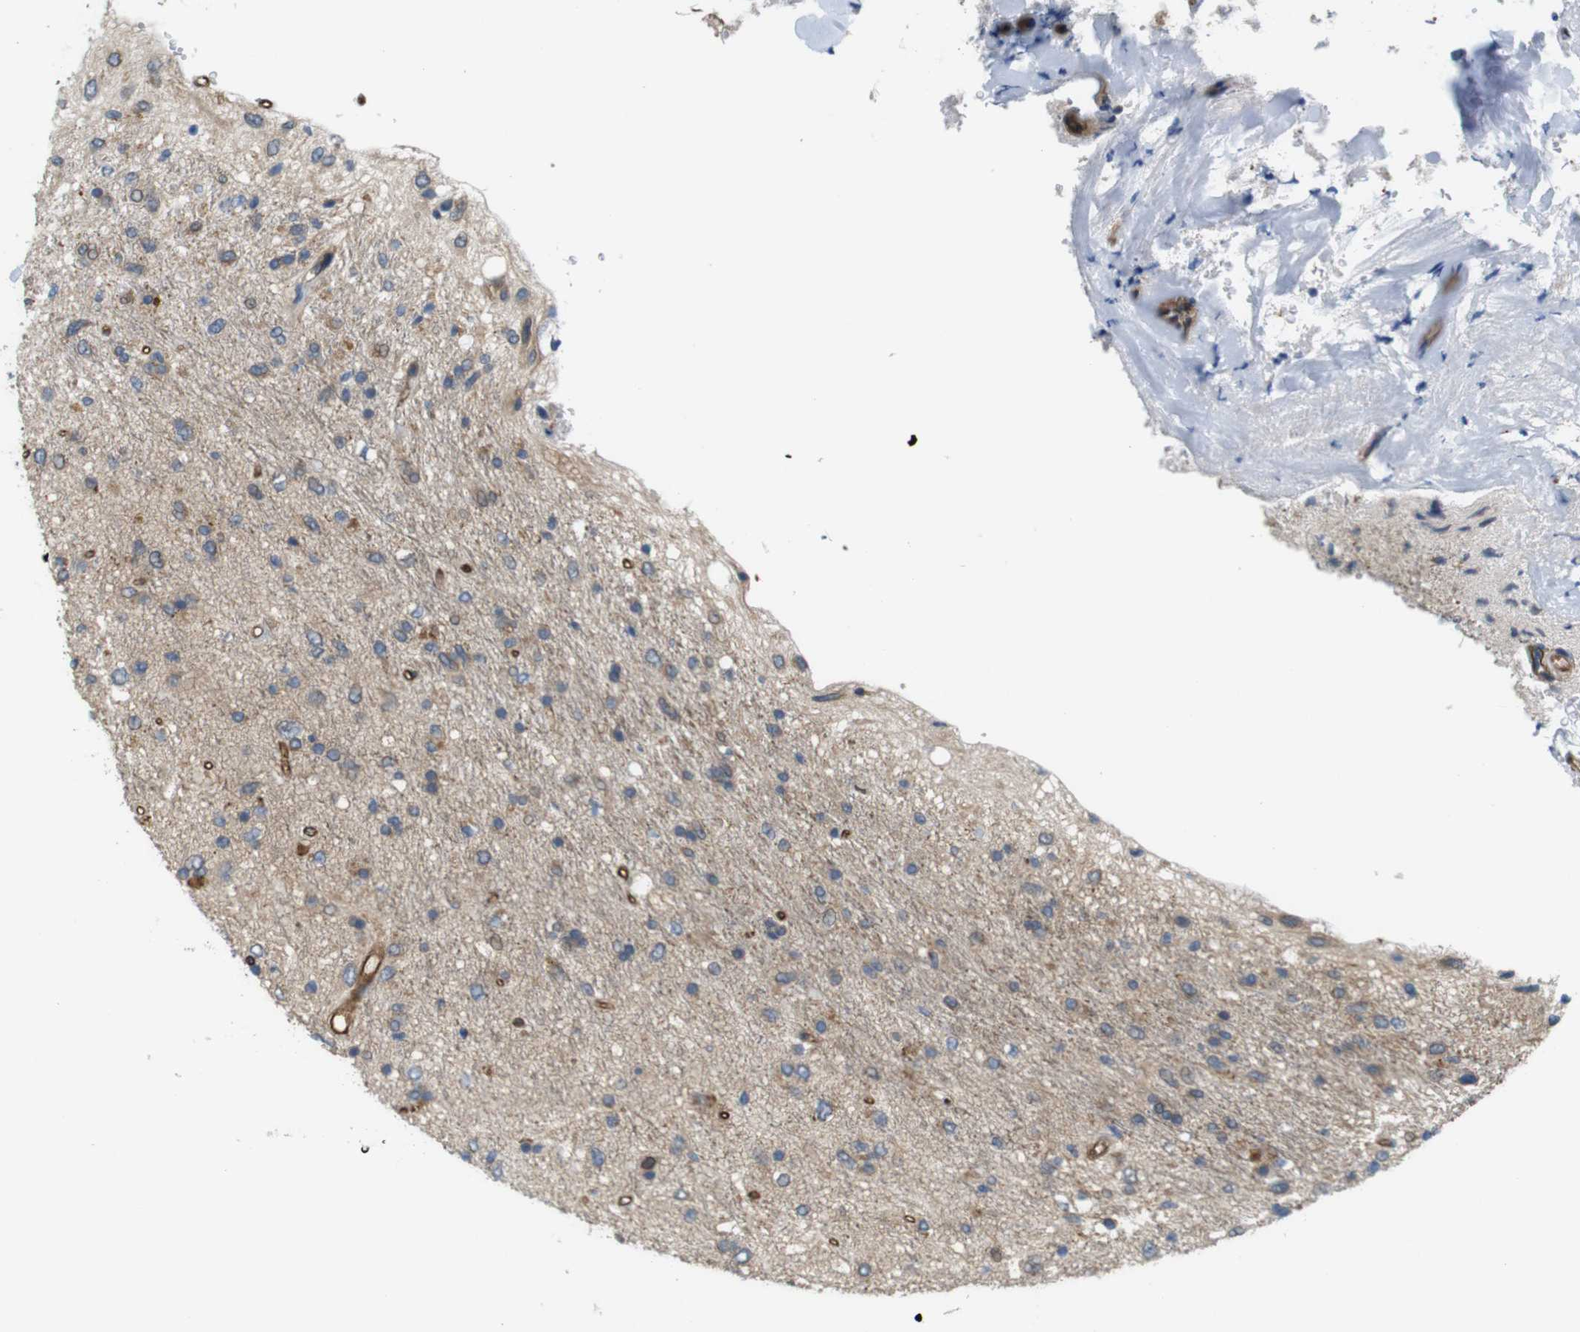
{"staining": {"intensity": "weak", "quantity": ">75%", "location": "cytoplasmic/membranous"}, "tissue": "glioma", "cell_type": "Tumor cells", "image_type": "cancer", "snomed": [{"axis": "morphology", "description": "Glioma, malignant, Low grade"}, {"axis": "topography", "description": "Brain"}], "caption": "DAB (3,3'-diaminobenzidine) immunohistochemical staining of low-grade glioma (malignant) exhibits weak cytoplasmic/membranous protein expression in about >75% of tumor cells. (IHC, brightfield microscopy, high magnification).", "gene": "BVES", "patient": {"sex": "male", "age": 77}}